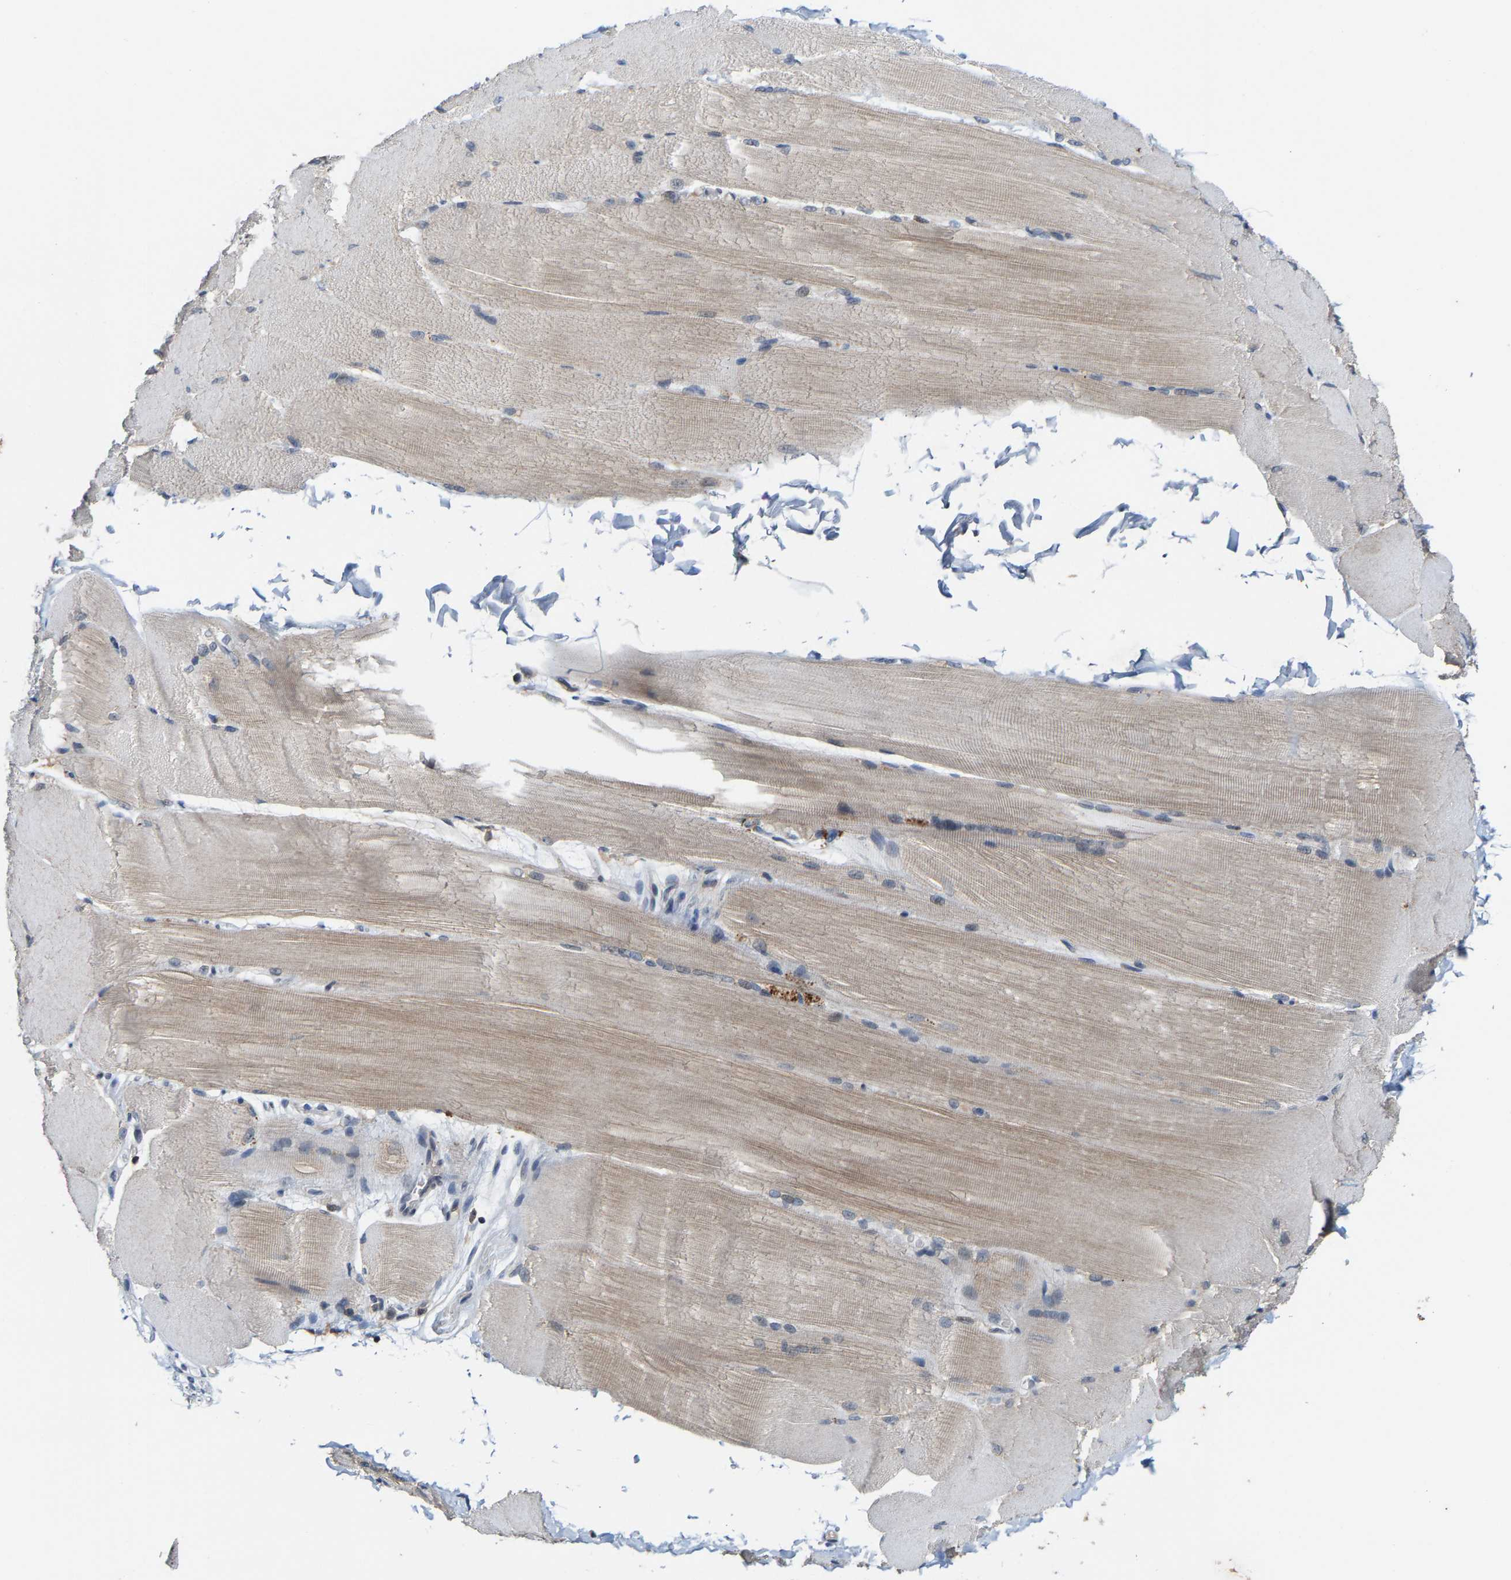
{"staining": {"intensity": "weak", "quantity": "25%-75%", "location": "cytoplasmic/membranous"}, "tissue": "skeletal muscle", "cell_type": "Myocytes", "image_type": "normal", "snomed": [{"axis": "morphology", "description": "Normal tissue, NOS"}, {"axis": "topography", "description": "Skin"}, {"axis": "topography", "description": "Skeletal muscle"}], "caption": "Immunohistochemical staining of unremarkable human skeletal muscle shows 25%-75% levels of weak cytoplasmic/membranous protein expression in about 25%-75% of myocytes. Using DAB (brown) and hematoxylin (blue) stains, captured at high magnification using brightfield microscopy.", "gene": "FGD3", "patient": {"sex": "male", "age": 83}}